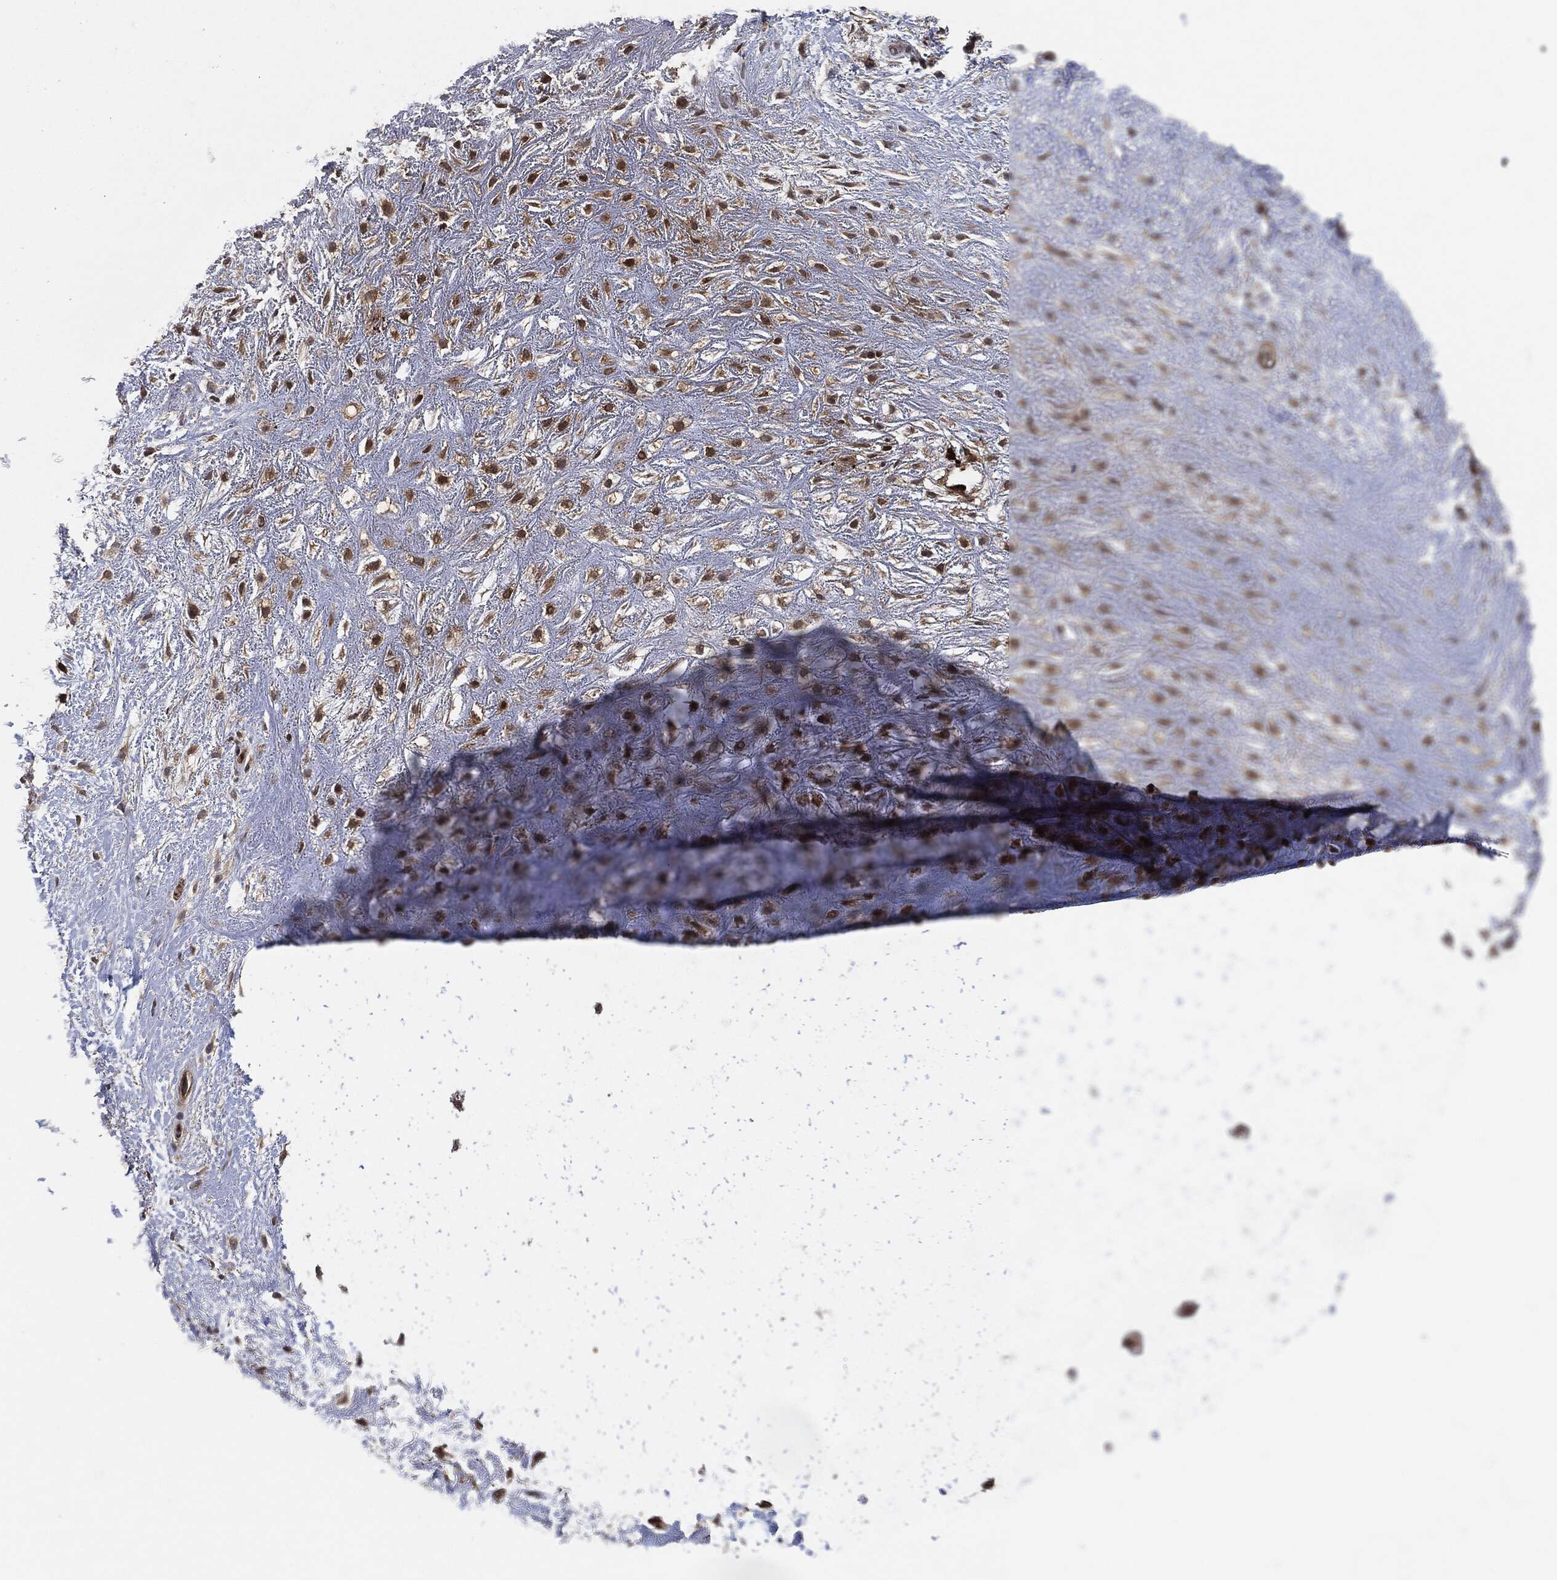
{"staining": {"intensity": "negative", "quantity": "none", "location": "none"}, "tissue": "adipose tissue", "cell_type": "Adipocytes", "image_type": "normal", "snomed": [{"axis": "morphology", "description": "Normal tissue, NOS"}, {"axis": "morphology", "description": "Squamous cell carcinoma, NOS"}, {"axis": "topography", "description": "Cartilage tissue"}, {"axis": "topography", "description": "Head-Neck"}], "caption": "Immunohistochemistry (IHC) photomicrograph of unremarkable human adipose tissue stained for a protein (brown), which exhibits no positivity in adipocytes.", "gene": "TPT1", "patient": {"sex": "male", "age": 62}}